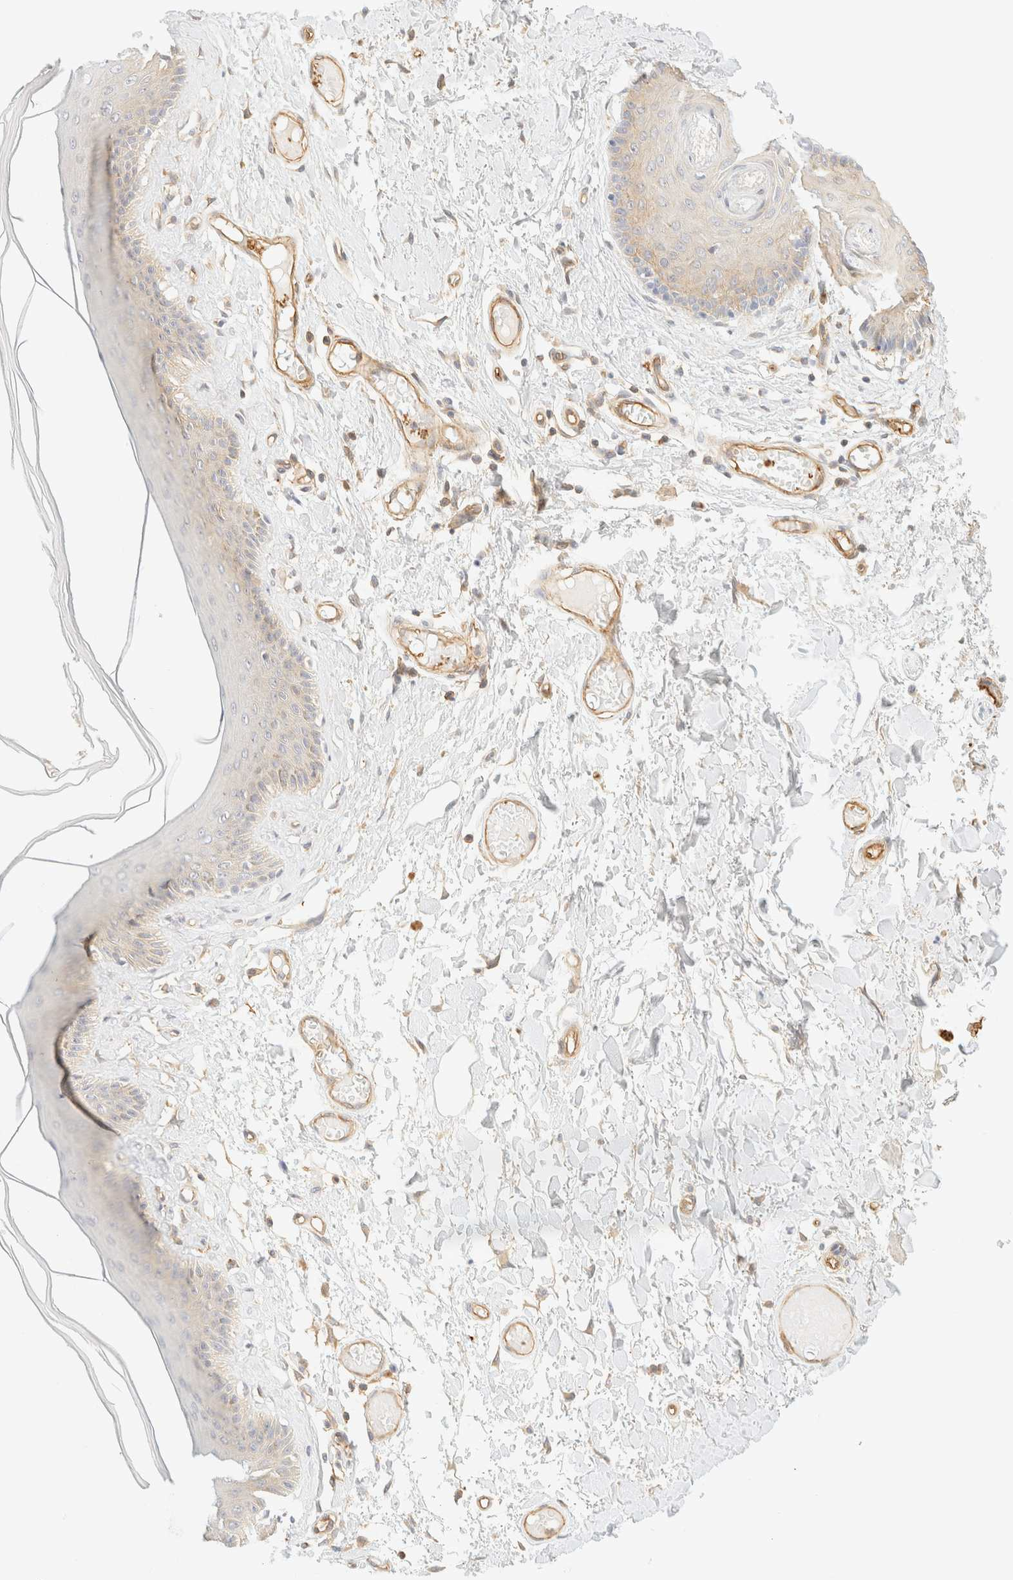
{"staining": {"intensity": "moderate", "quantity": "25%-75%", "location": "cytoplasmic/membranous"}, "tissue": "skin", "cell_type": "Epidermal cells", "image_type": "normal", "snomed": [{"axis": "morphology", "description": "Normal tissue, NOS"}, {"axis": "topography", "description": "Vulva"}], "caption": "Moderate cytoplasmic/membranous staining for a protein is present in about 25%-75% of epidermal cells of normal skin using immunohistochemistry.", "gene": "OTOP2", "patient": {"sex": "female", "age": 73}}